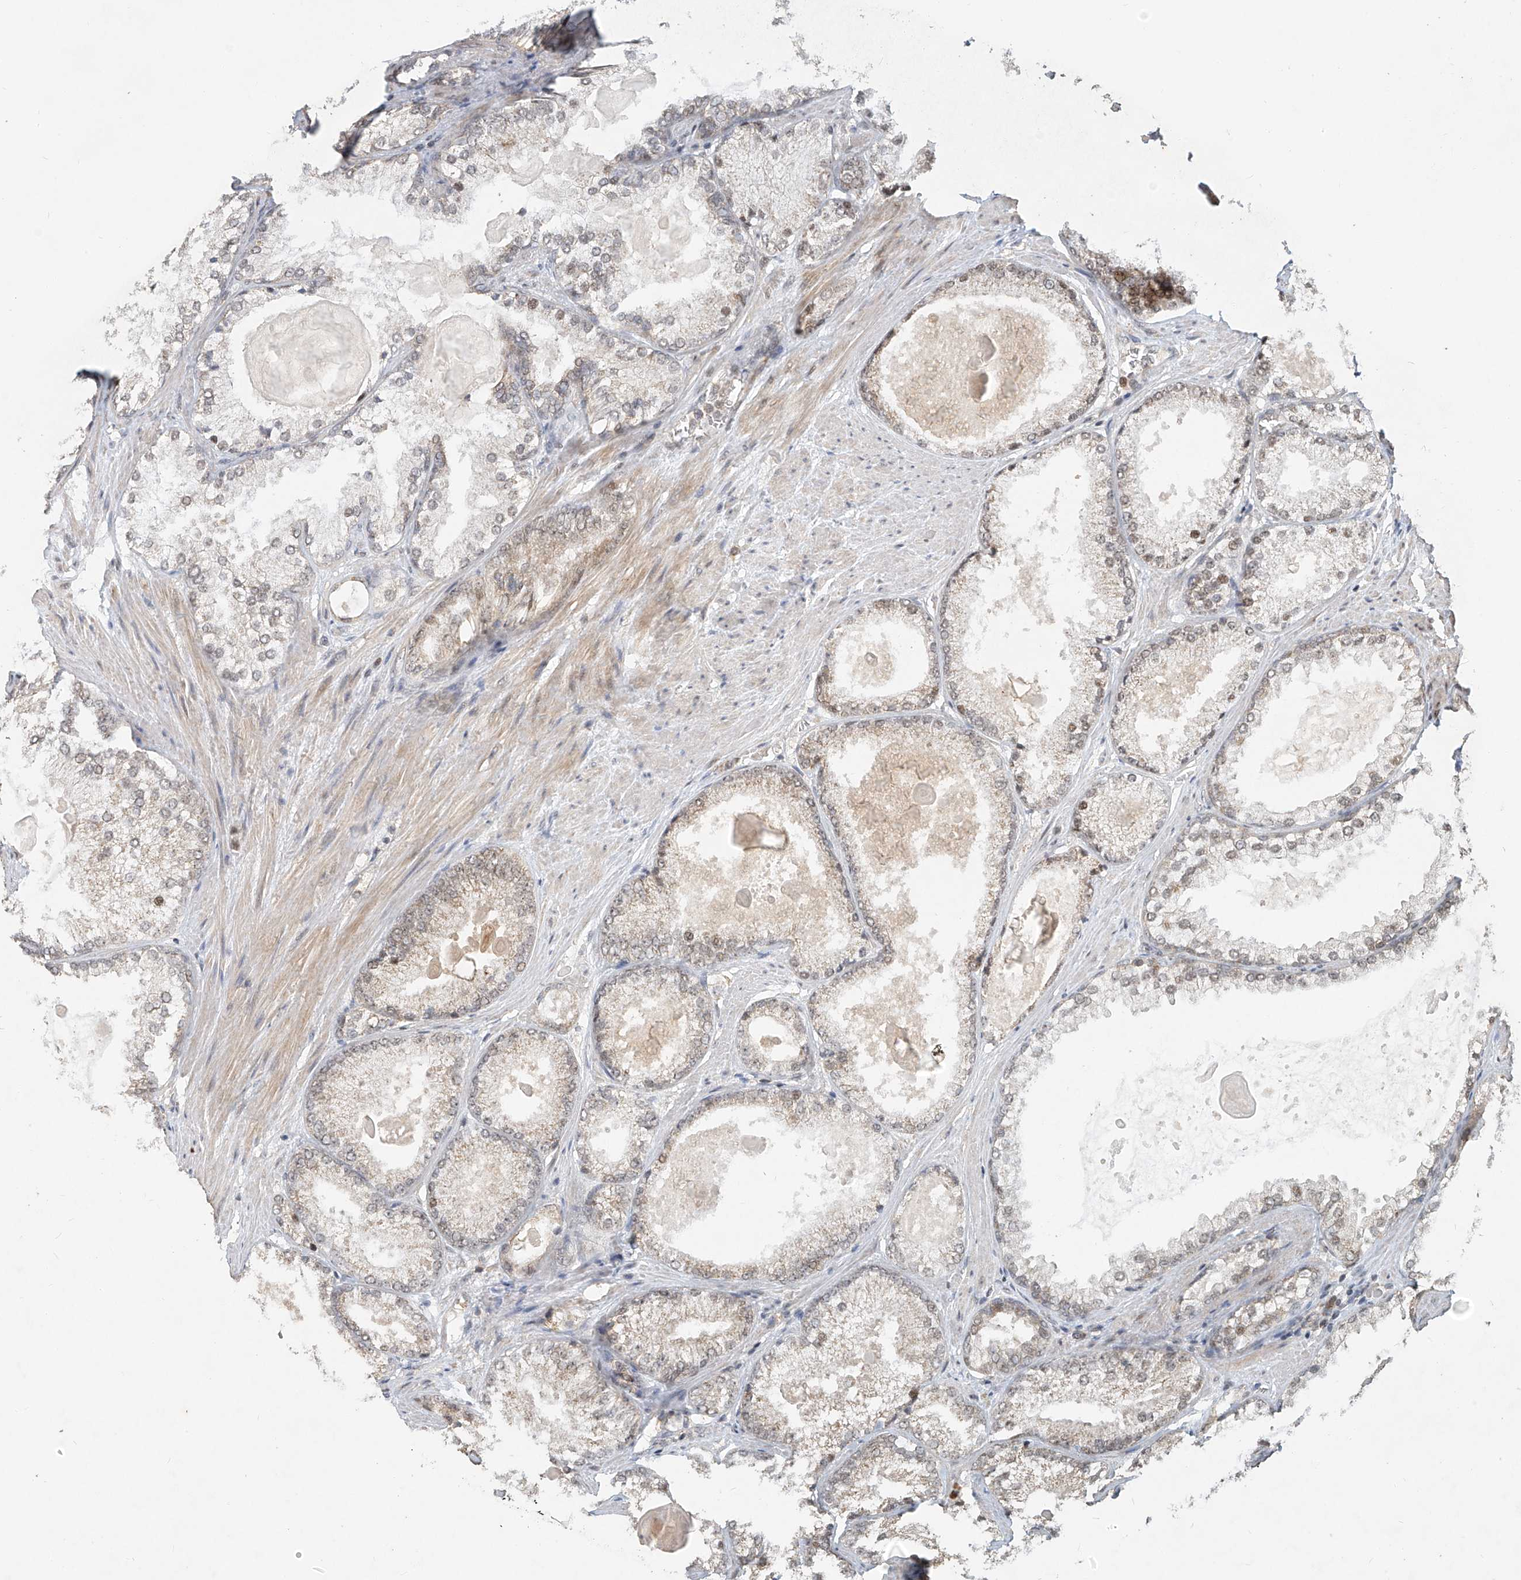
{"staining": {"intensity": "weak", "quantity": "25%-75%", "location": "cytoplasmic/membranous"}, "tissue": "prostate cancer", "cell_type": "Tumor cells", "image_type": "cancer", "snomed": [{"axis": "morphology", "description": "Adenocarcinoma, High grade"}, {"axis": "topography", "description": "Prostate"}], "caption": "DAB immunohistochemical staining of human prostate cancer (high-grade adenocarcinoma) demonstrates weak cytoplasmic/membranous protein expression in approximately 25%-75% of tumor cells.", "gene": "SYTL3", "patient": {"sex": "male", "age": 66}}